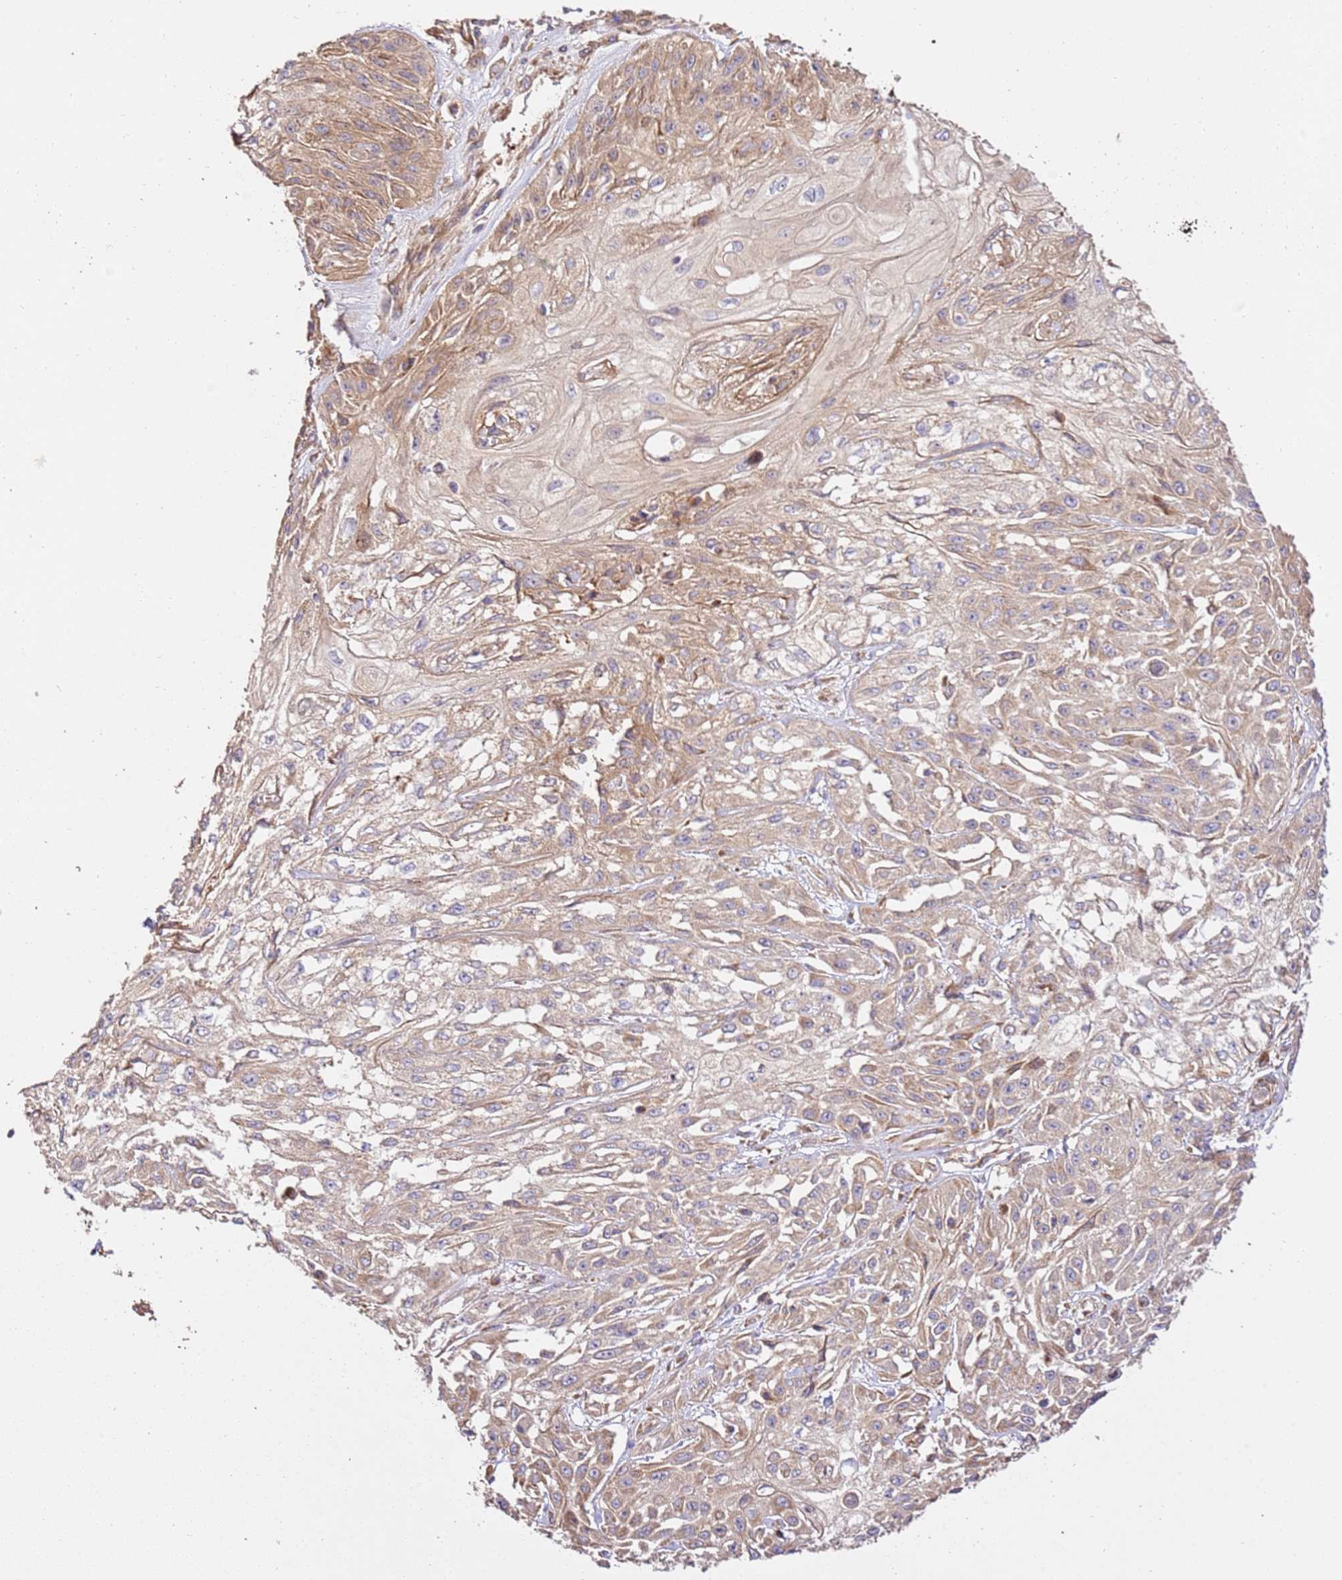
{"staining": {"intensity": "moderate", "quantity": "25%-75%", "location": "cytoplasmic/membranous"}, "tissue": "skin cancer", "cell_type": "Tumor cells", "image_type": "cancer", "snomed": [{"axis": "morphology", "description": "Squamous cell carcinoma, NOS"}, {"axis": "morphology", "description": "Squamous cell carcinoma, metastatic, NOS"}, {"axis": "topography", "description": "Skin"}, {"axis": "topography", "description": "Lymph node"}], "caption": "Brown immunohistochemical staining in skin cancer exhibits moderate cytoplasmic/membranous staining in about 25%-75% of tumor cells. The protein is shown in brown color, while the nuclei are stained blue.", "gene": "ZBTB39", "patient": {"sex": "male", "age": 75}}